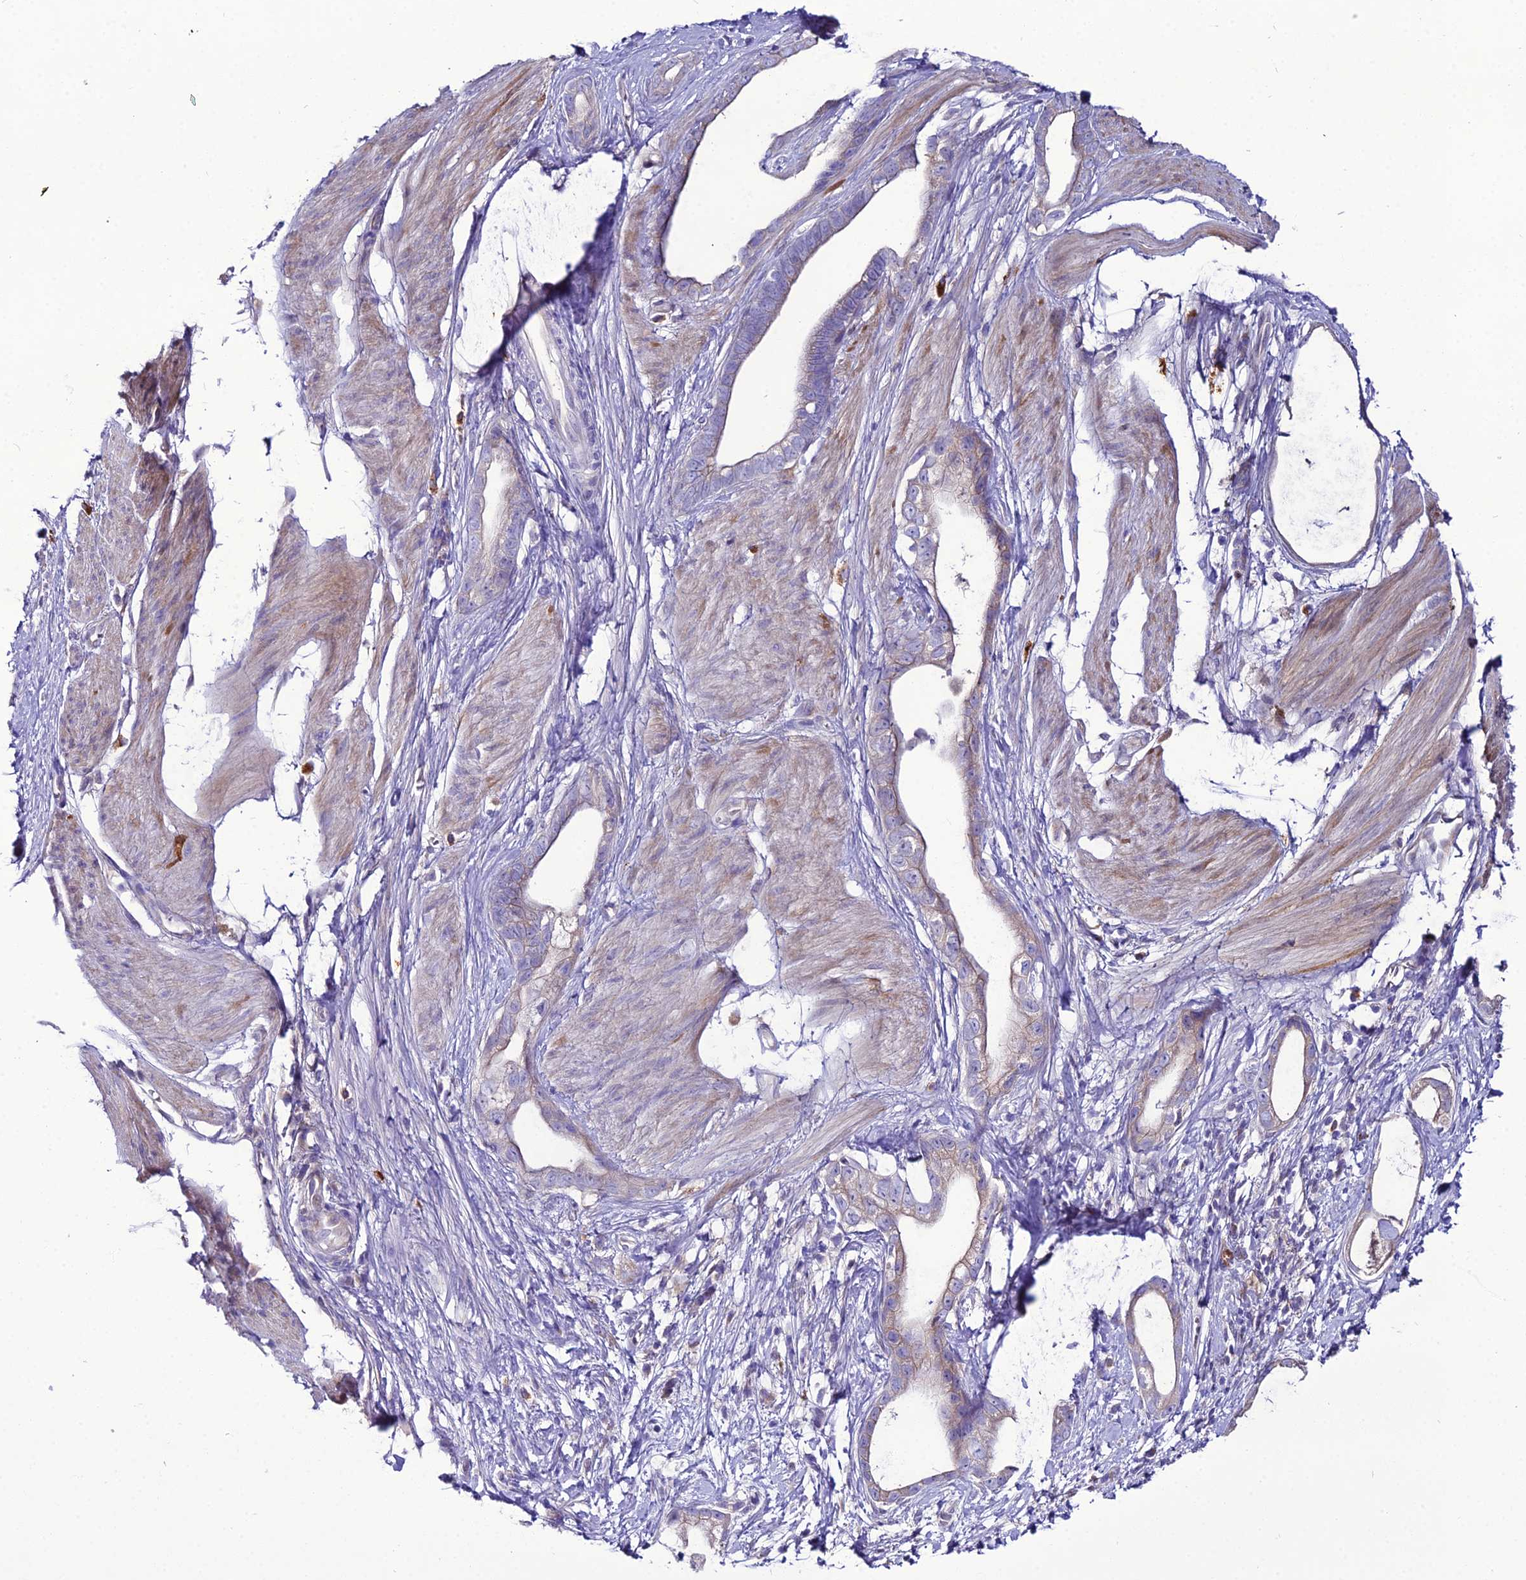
{"staining": {"intensity": "moderate", "quantity": "25%-75%", "location": "cytoplasmic/membranous"}, "tissue": "stomach cancer", "cell_type": "Tumor cells", "image_type": "cancer", "snomed": [{"axis": "morphology", "description": "Adenocarcinoma, NOS"}, {"axis": "topography", "description": "Stomach"}], "caption": "About 25%-75% of tumor cells in human stomach cancer reveal moderate cytoplasmic/membranous protein staining as visualized by brown immunohistochemical staining.", "gene": "MB21D2", "patient": {"sex": "male", "age": 55}}